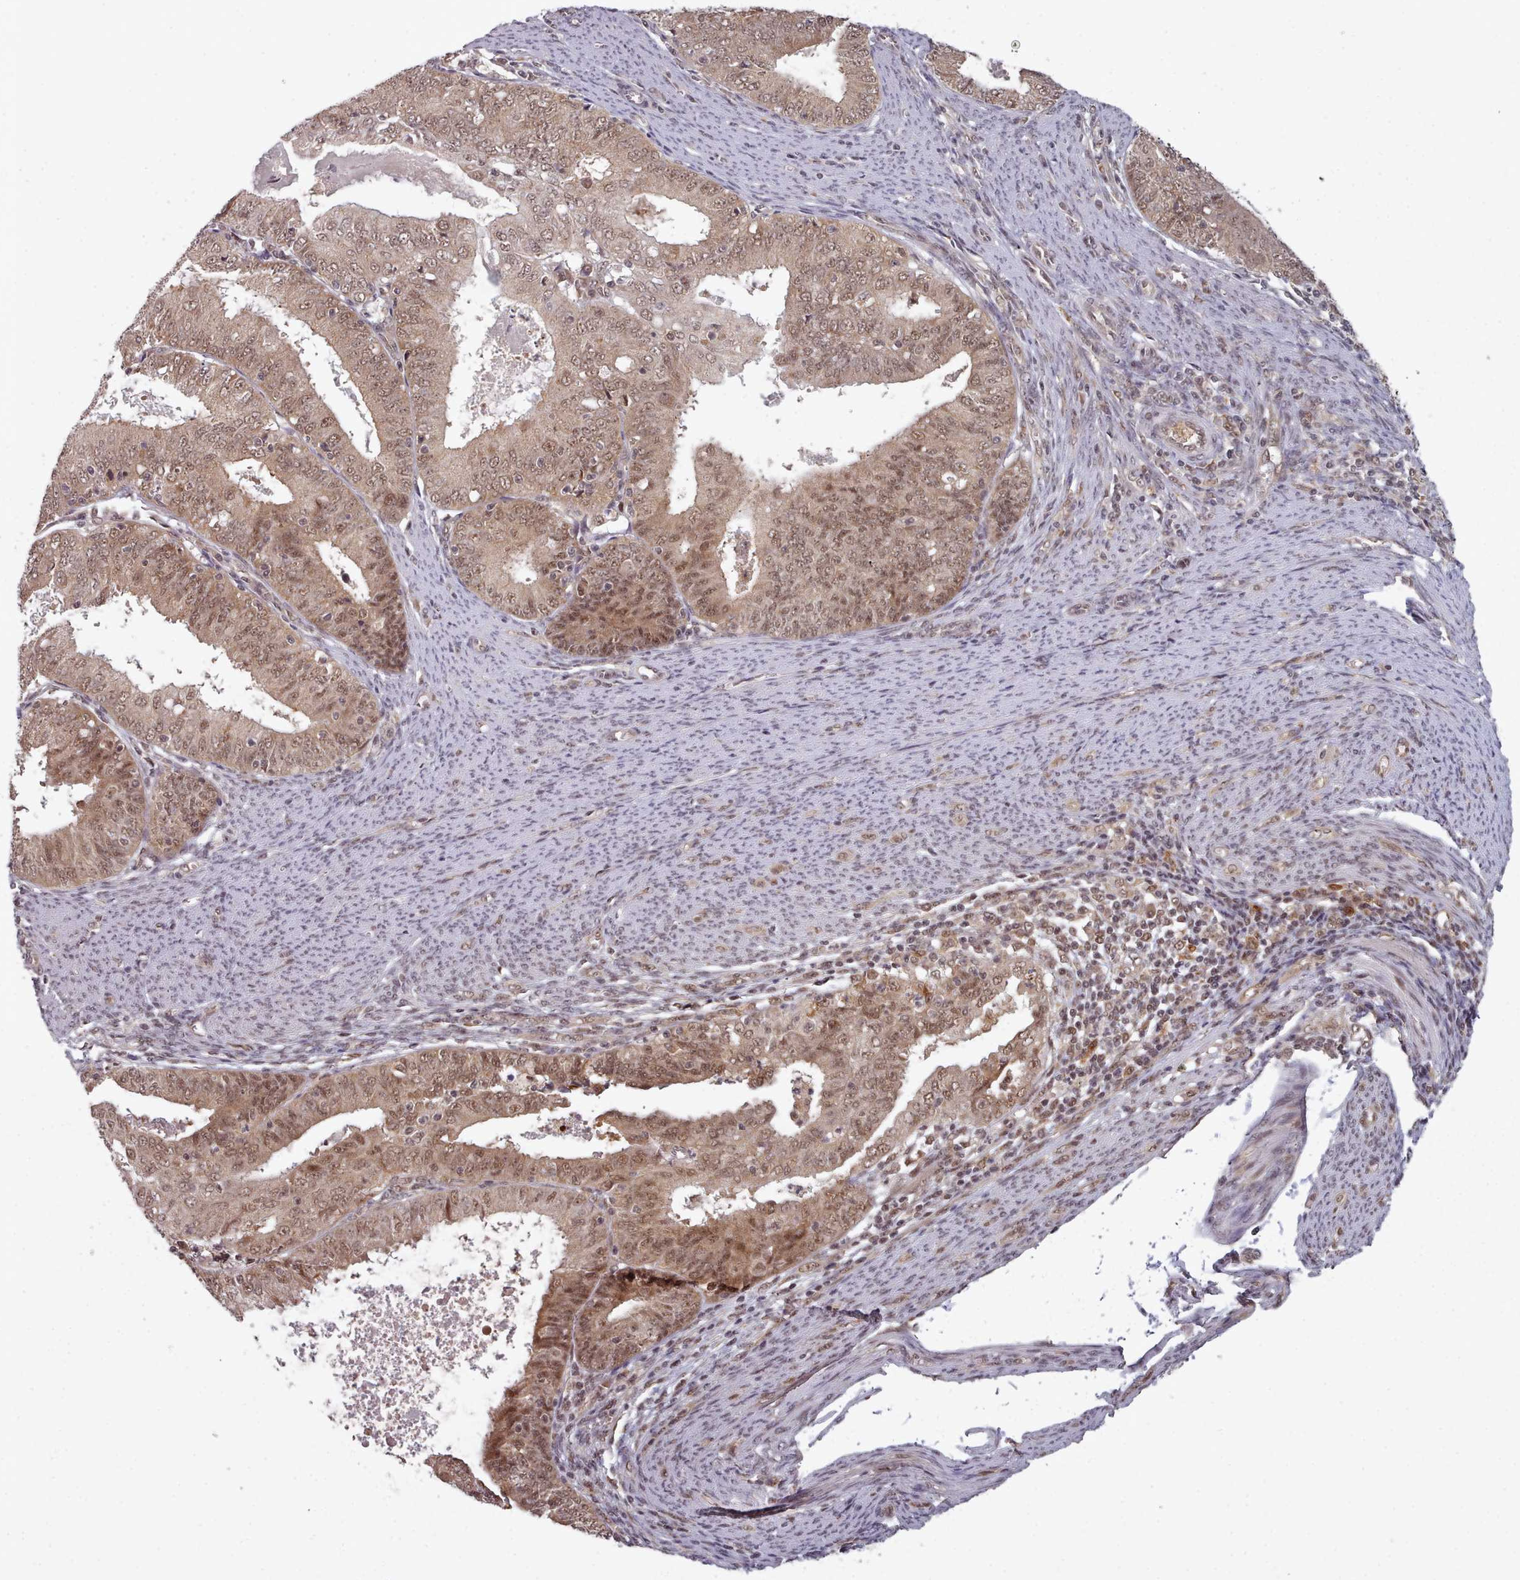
{"staining": {"intensity": "moderate", "quantity": "25%-75%", "location": "cytoplasmic/membranous,nuclear"}, "tissue": "endometrial cancer", "cell_type": "Tumor cells", "image_type": "cancer", "snomed": [{"axis": "morphology", "description": "Adenocarcinoma, NOS"}, {"axis": "topography", "description": "Endometrium"}], "caption": "This is a photomicrograph of immunohistochemistry (IHC) staining of endometrial cancer (adenocarcinoma), which shows moderate positivity in the cytoplasmic/membranous and nuclear of tumor cells.", "gene": "DHX8", "patient": {"sex": "female", "age": 57}}